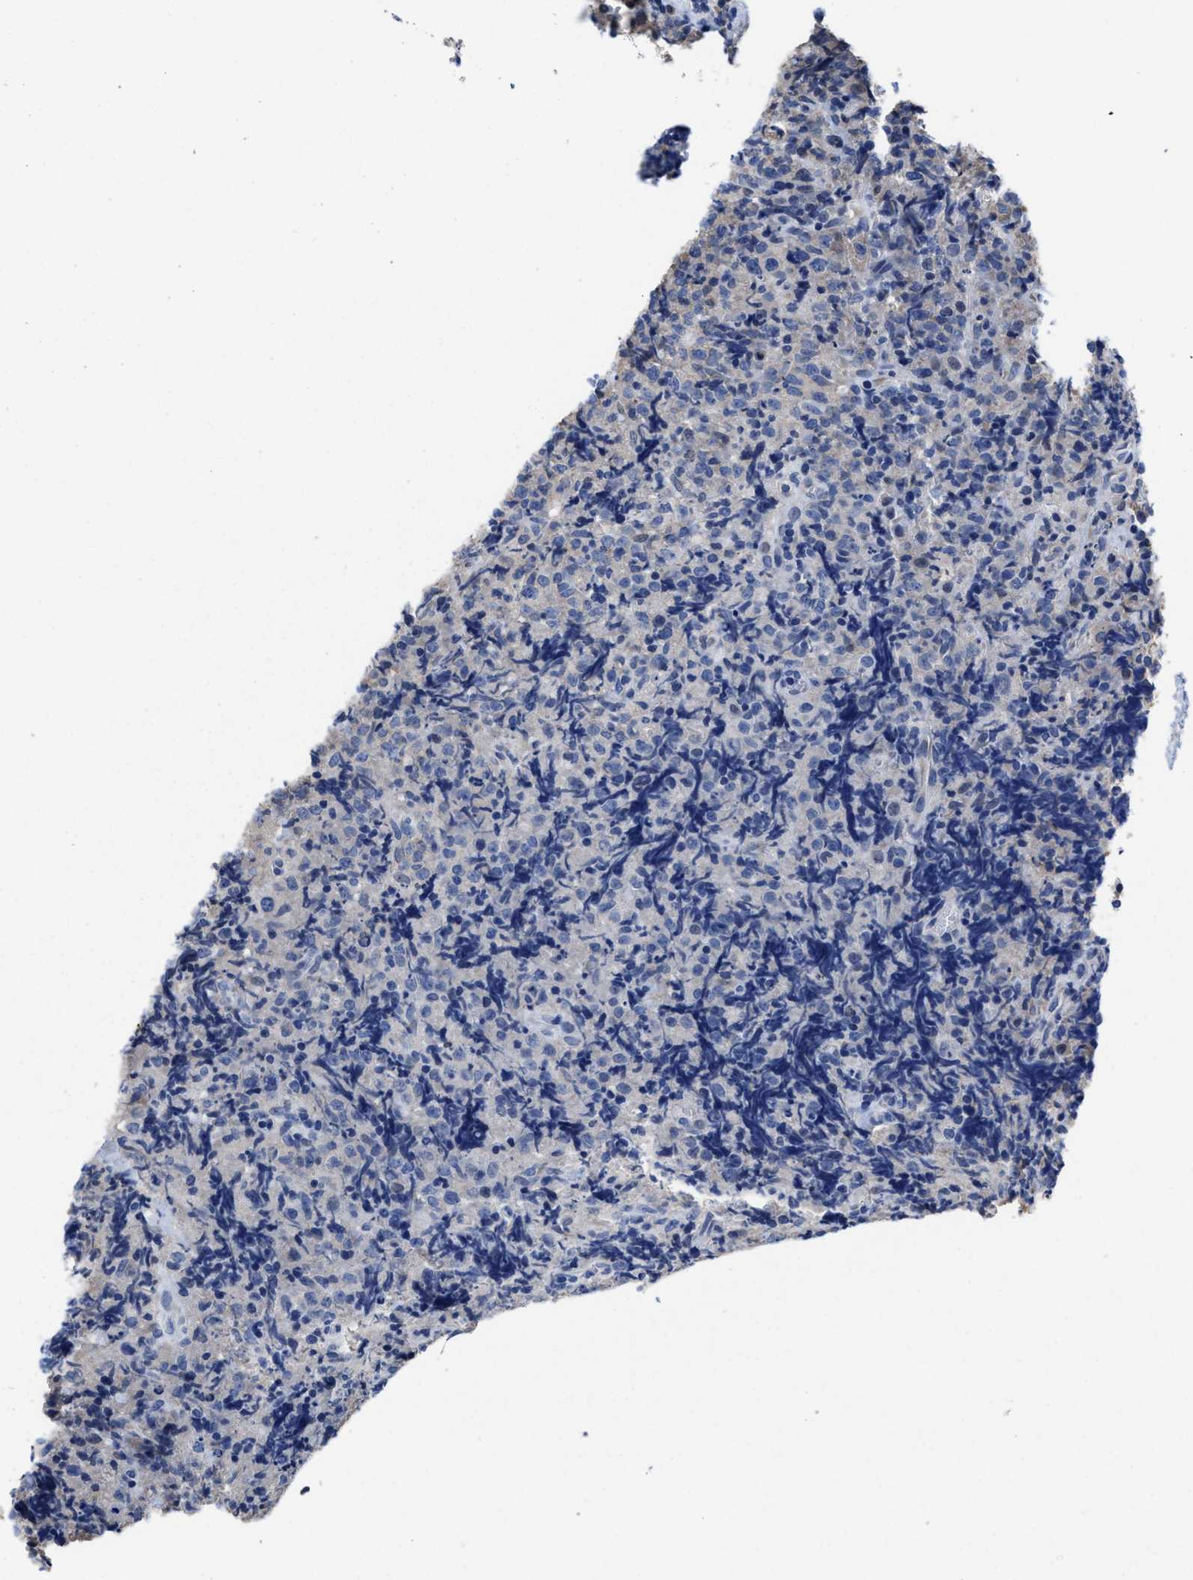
{"staining": {"intensity": "negative", "quantity": "none", "location": "none"}, "tissue": "lymphoma", "cell_type": "Tumor cells", "image_type": "cancer", "snomed": [{"axis": "morphology", "description": "Malignant lymphoma, non-Hodgkin's type, High grade"}, {"axis": "topography", "description": "Tonsil"}], "caption": "DAB (3,3'-diaminobenzidine) immunohistochemical staining of high-grade malignant lymphoma, non-Hodgkin's type demonstrates no significant staining in tumor cells.", "gene": "HOOK1", "patient": {"sex": "female", "age": 36}}